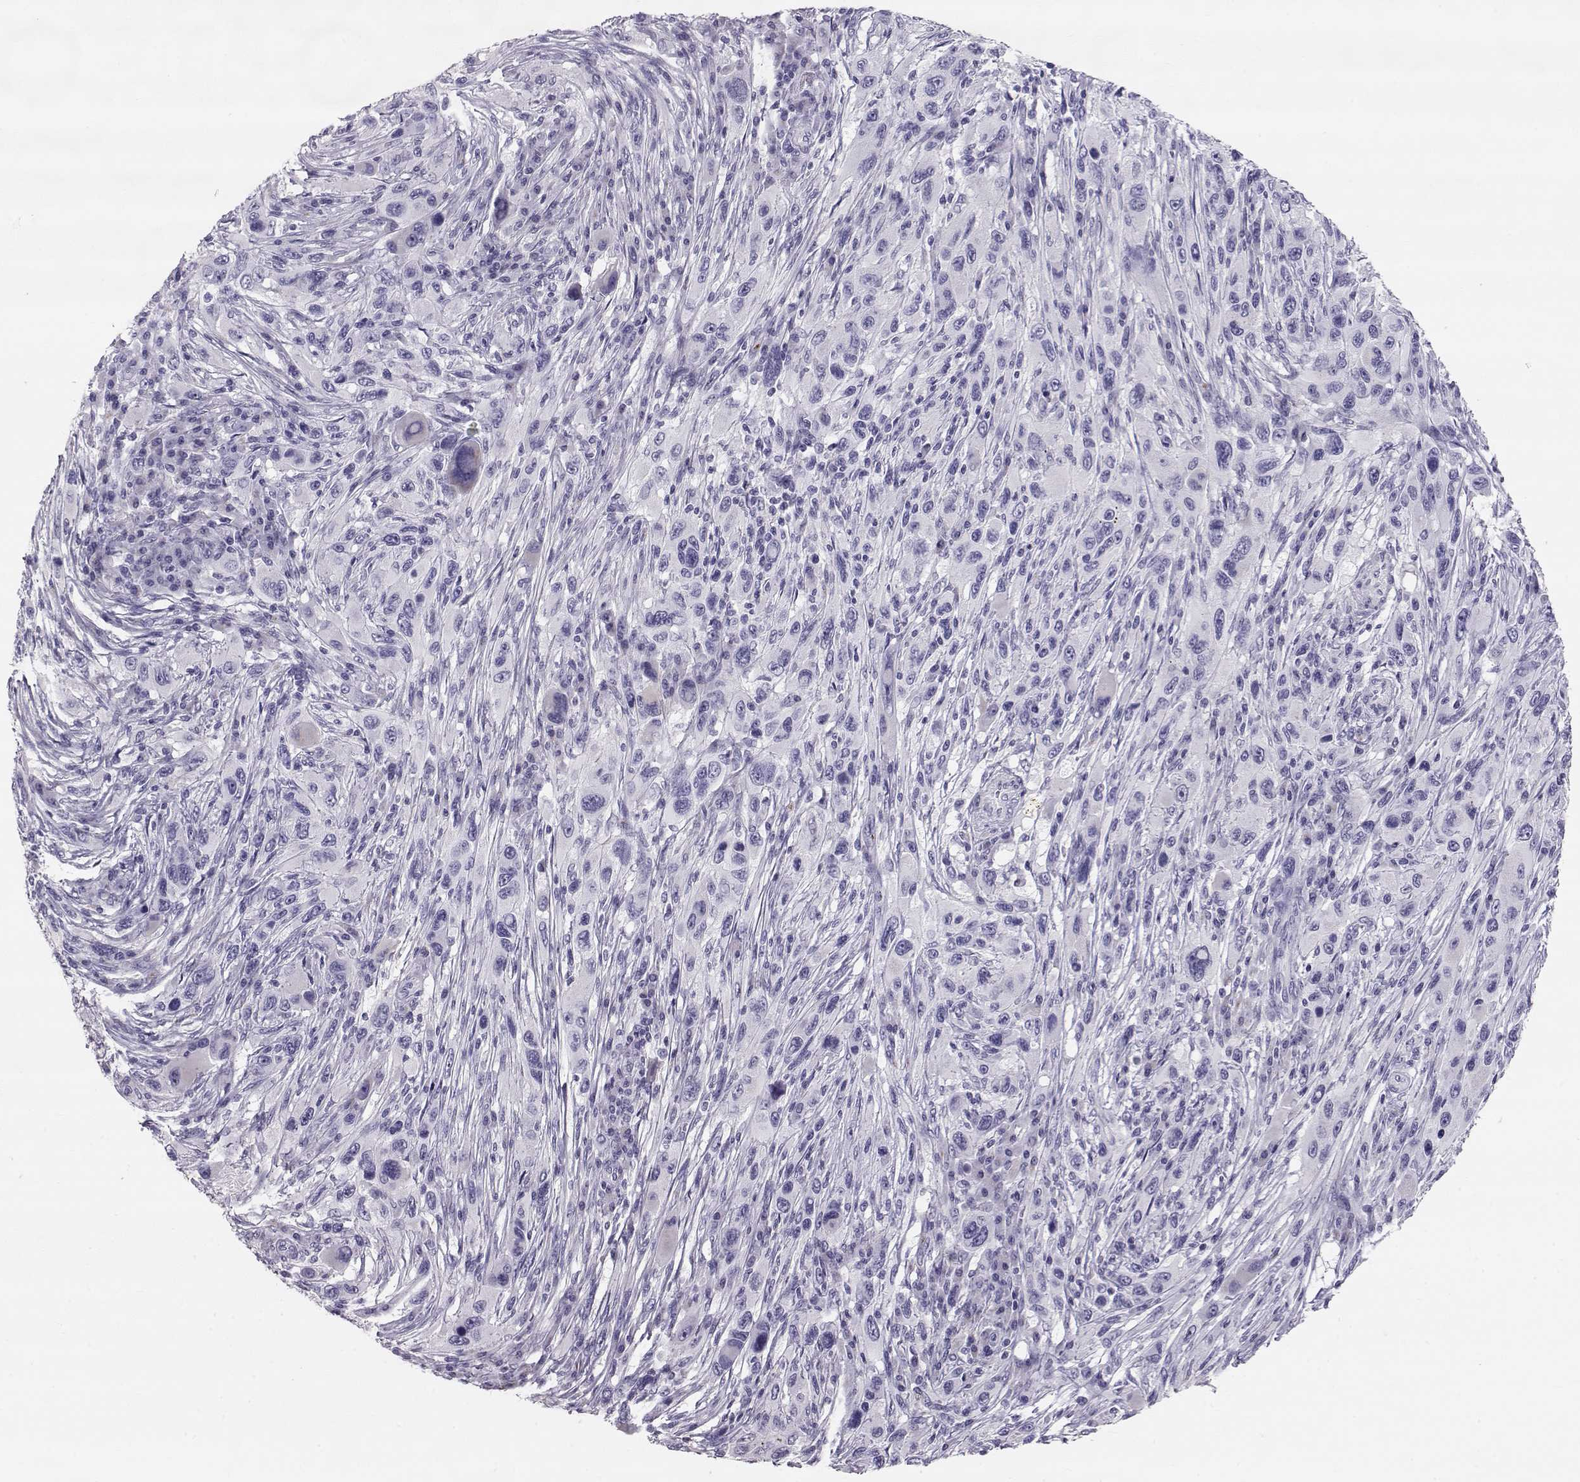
{"staining": {"intensity": "negative", "quantity": "none", "location": "none"}, "tissue": "melanoma", "cell_type": "Tumor cells", "image_type": "cancer", "snomed": [{"axis": "morphology", "description": "Malignant melanoma, NOS"}, {"axis": "topography", "description": "Skin"}], "caption": "This image is of malignant melanoma stained with immunohistochemistry to label a protein in brown with the nuclei are counter-stained blue. There is no expression in tumor cells.", "gene": "RD3", "patient": {"sex": "male", "age": 53}}